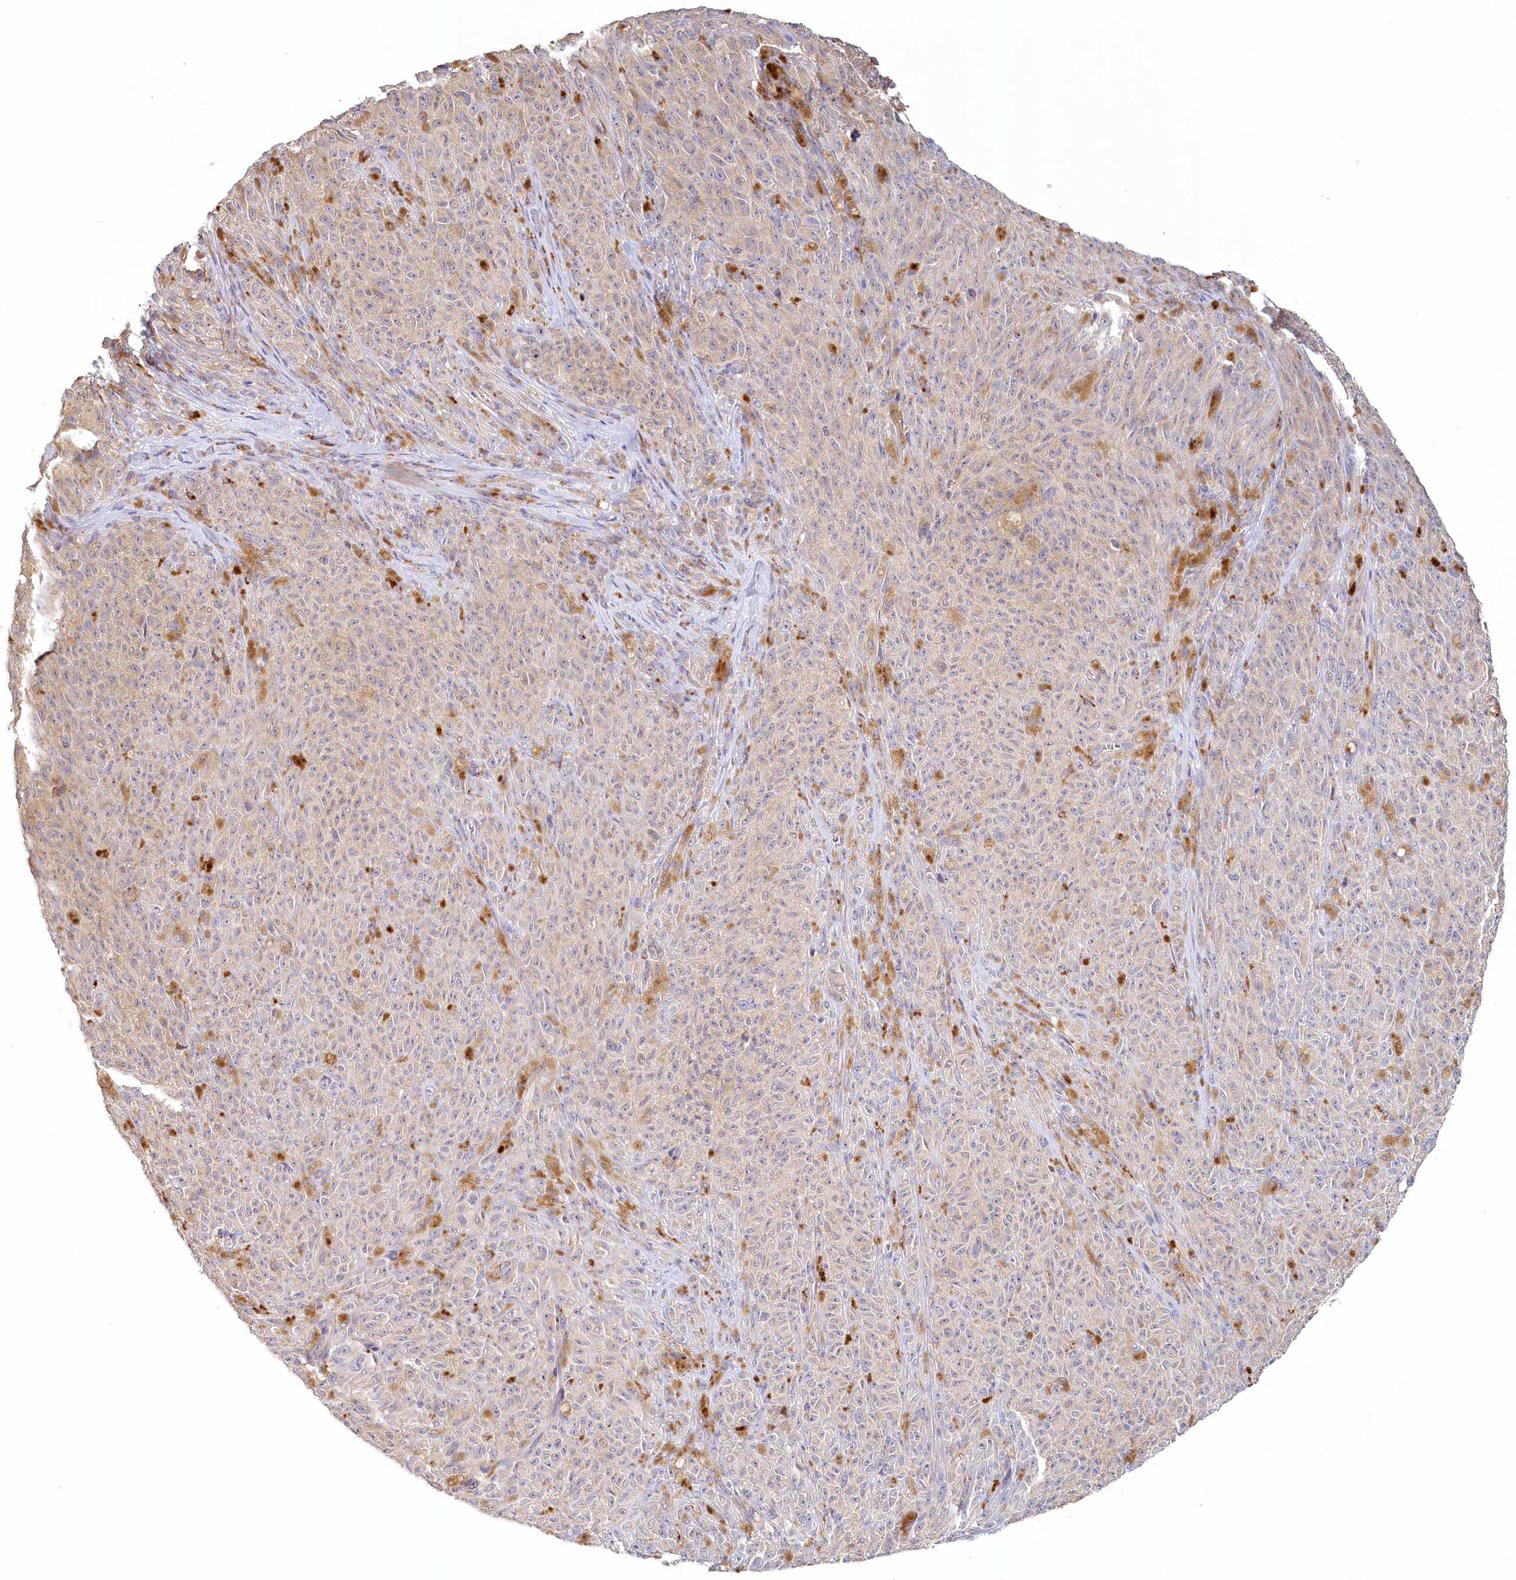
{"staining": {"intensity": "weak", "quantity": "<25%", "location": "cytoplasmic/membranous"}, "tissue": "melanoma", "cell_type": "Tumor cells", "image_type": "cancer", "snomed": [{"axis": "morphology", "description": "Malignant melanoma, NOS"}, {"axis": "topography", "description": "Skin"}], "caption": "Immunohistochemistry photomicrograph of neoplastic tissue: malignant melanoma stained with DAB demonstrates no significant protein staining in tumor cells. The staining was performed using DAB (3,3'-diaminobenzidine) to visualize the protein expression in brown, while the nuclei were stained in blue with hematoxylin (Magnification: 20x).", "gene": "VSIG1", "patient": {"sex": "female", "age": 82}}